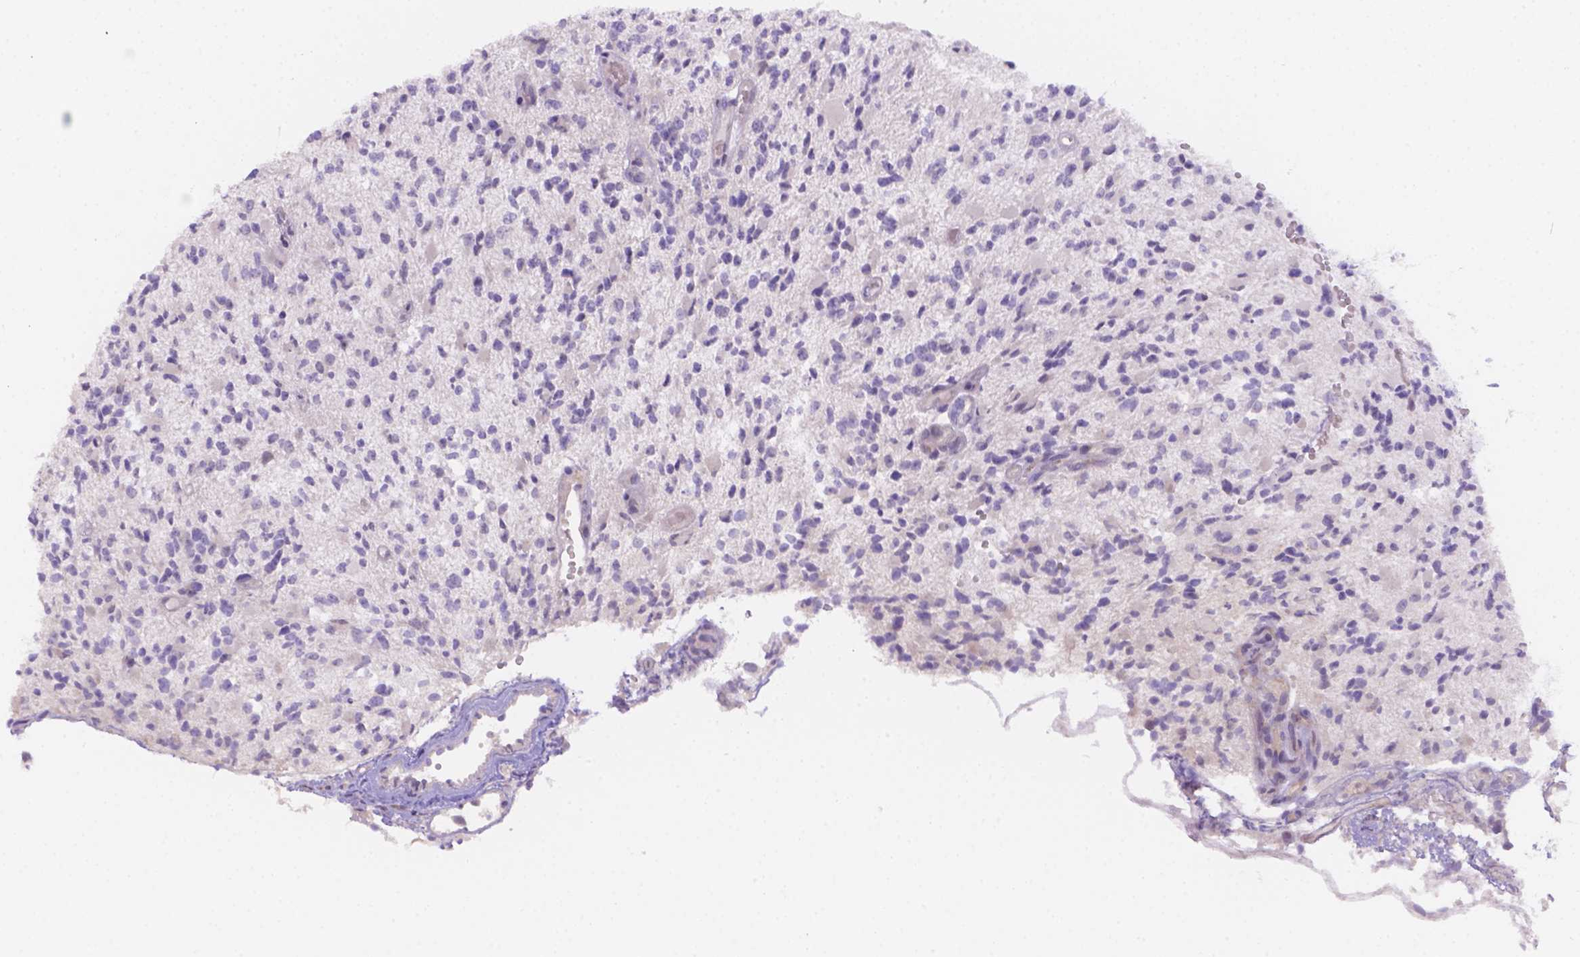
{"staining": {"intensity": "negative", "quantity": "none", "location": "none"}, "tissue": "glioma", "cell_type": "Tumor cells", "image_type": "cancer", "snomed": [{"axis": "morphology", "description": "Glioma, malignant, High grade"}, {"axis": "topography", "description": "Brain"}], "caption": "Immunohistochemistry photomicrograph of malignant glioma (high-grade) stained for a protein (brown), which displays no staining in tumor cells.", "gene": "CD96", "patient": {"sex": "female", "age": 63}}